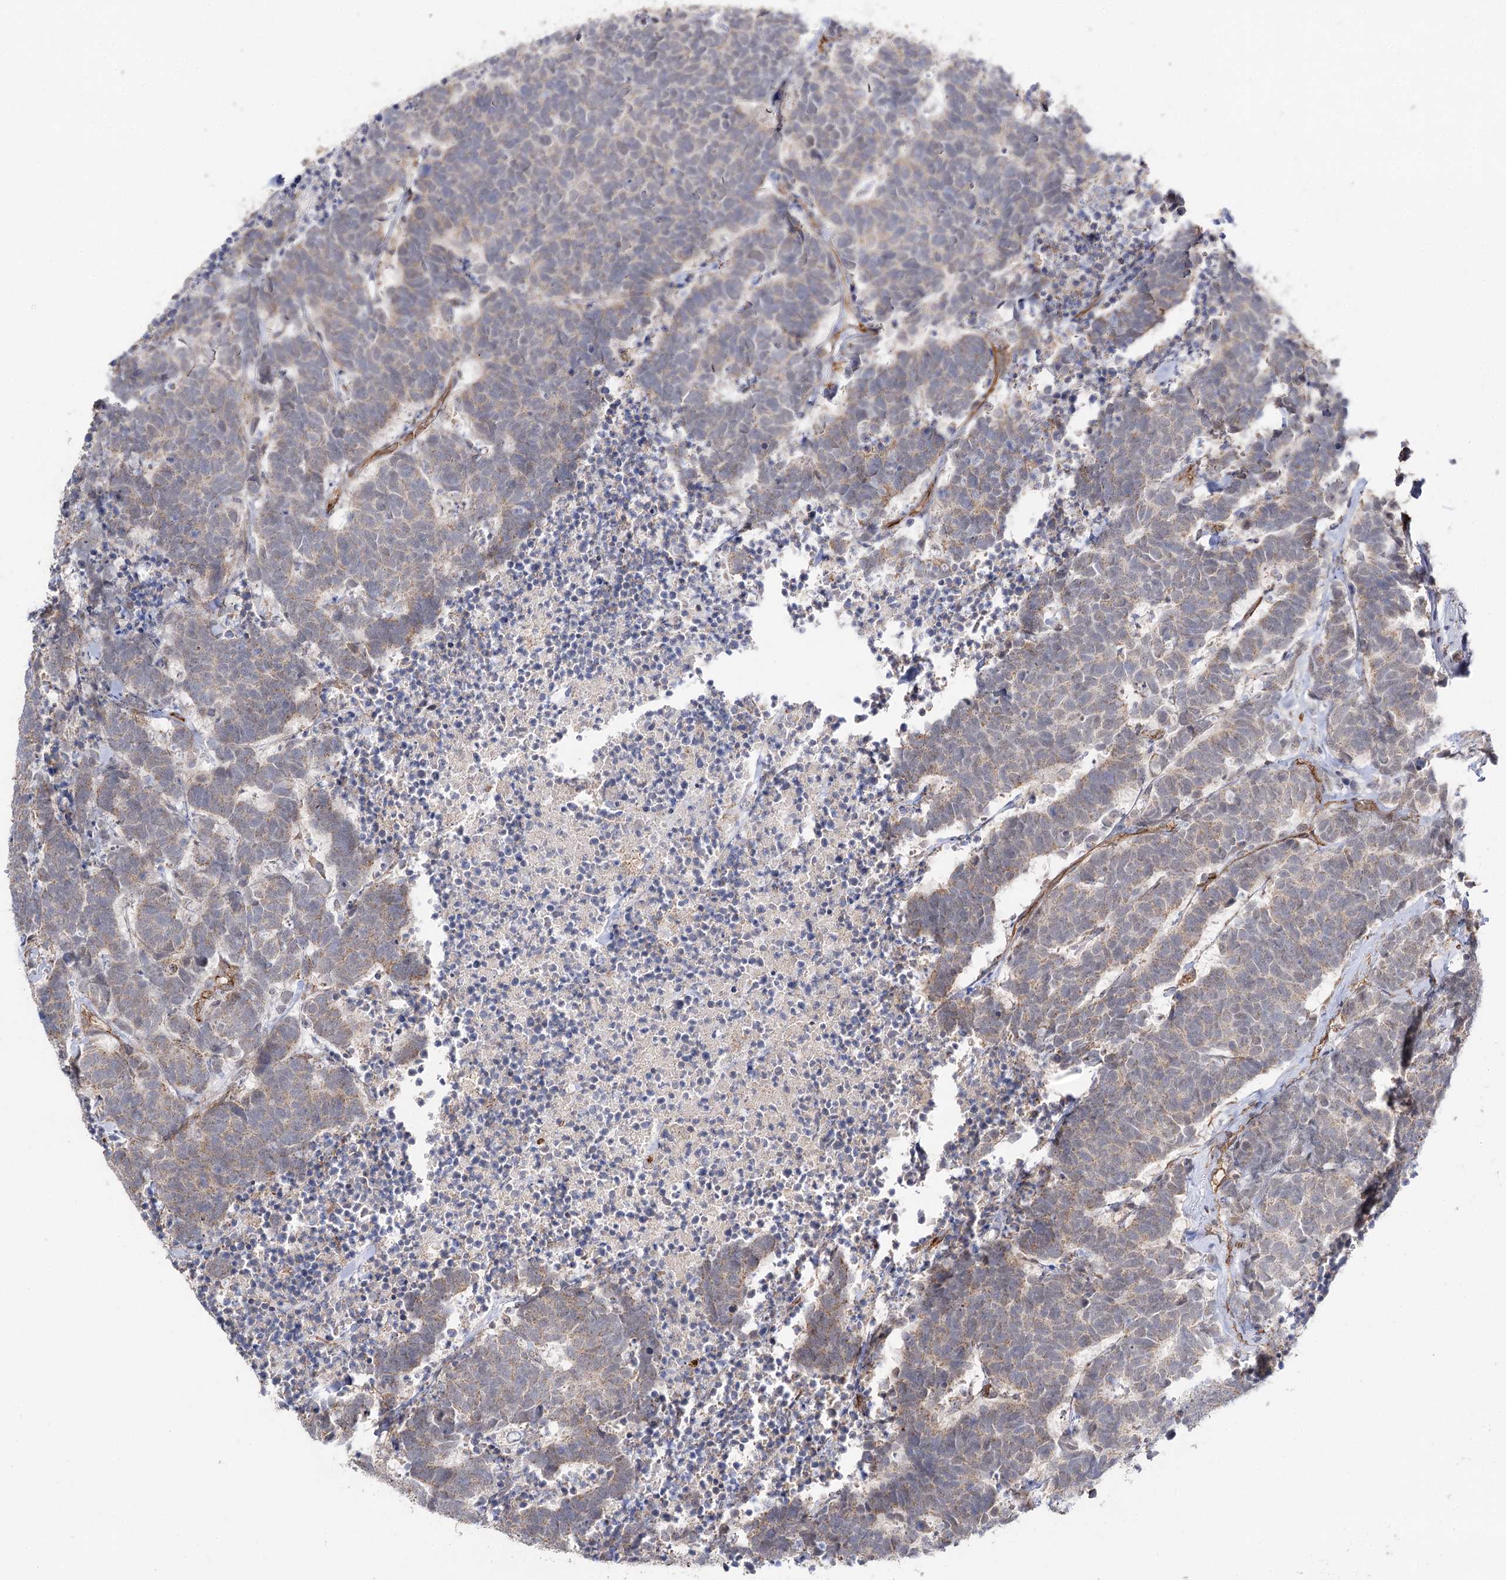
{"staining": {"intensity": "weak", "quantity": "<25%", "location": "cytoplasmic/membranous"}, "tissue": "carcinoid", "cell_type": "Tumor cells", "image_type": "cancer", "snomed": [{"axis": "morphology", "description": "Carcinoma, NOS"}, {"axis": "morphology", "description": "Carcinoid, malignant, NOS"}, {"axis": "topography", "description": "Urinary bladder"}], "caption": "Tumor cells are negative for protein expression in human carcinoid.", "gene": "CBR4", "patient": {"sex": "male", "age": 57}}